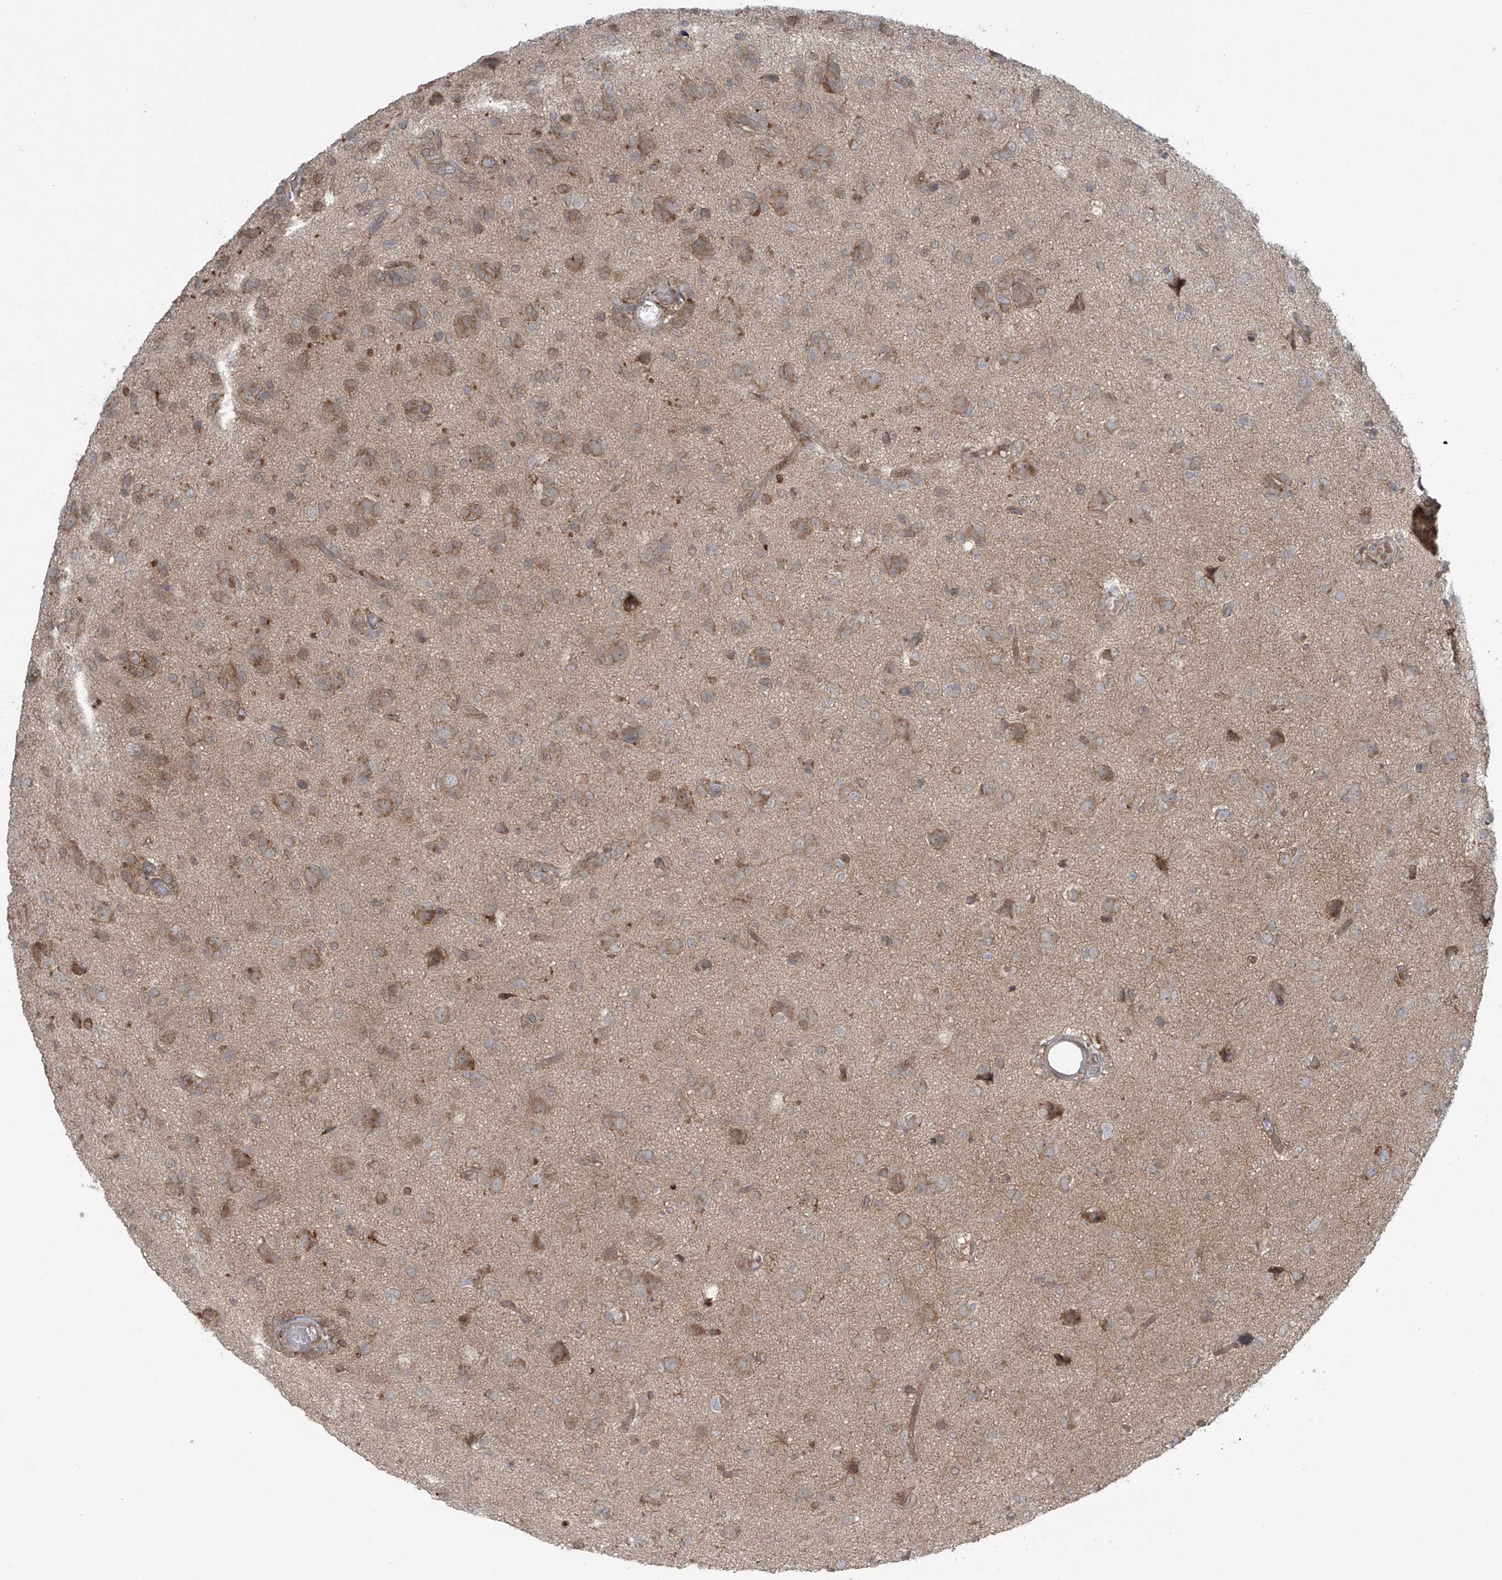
{"staining": {"intensity": "moderate", "quantity": "<25%", "location": "cytoplasmic/membranous"}, "tissue": "glioma", "cell_type": "Tumor cells", "image_type": "cancer", "snomed": [{"axis": "morphology", "description": "Glioma, malignant, High grade"}, {"axis": "topography", "description": "Brain"}], "caption": "The photomicrograph displays immunohistochemical staining of glioma. There is moderate cytoplasmic/membranous staining is present in about <25% of tumor cells. (brown staining indicates protein expression, while blue staining denotes nuclei).", "gene": "PPAT", "patient": {"sex": "female", "age": 59}}